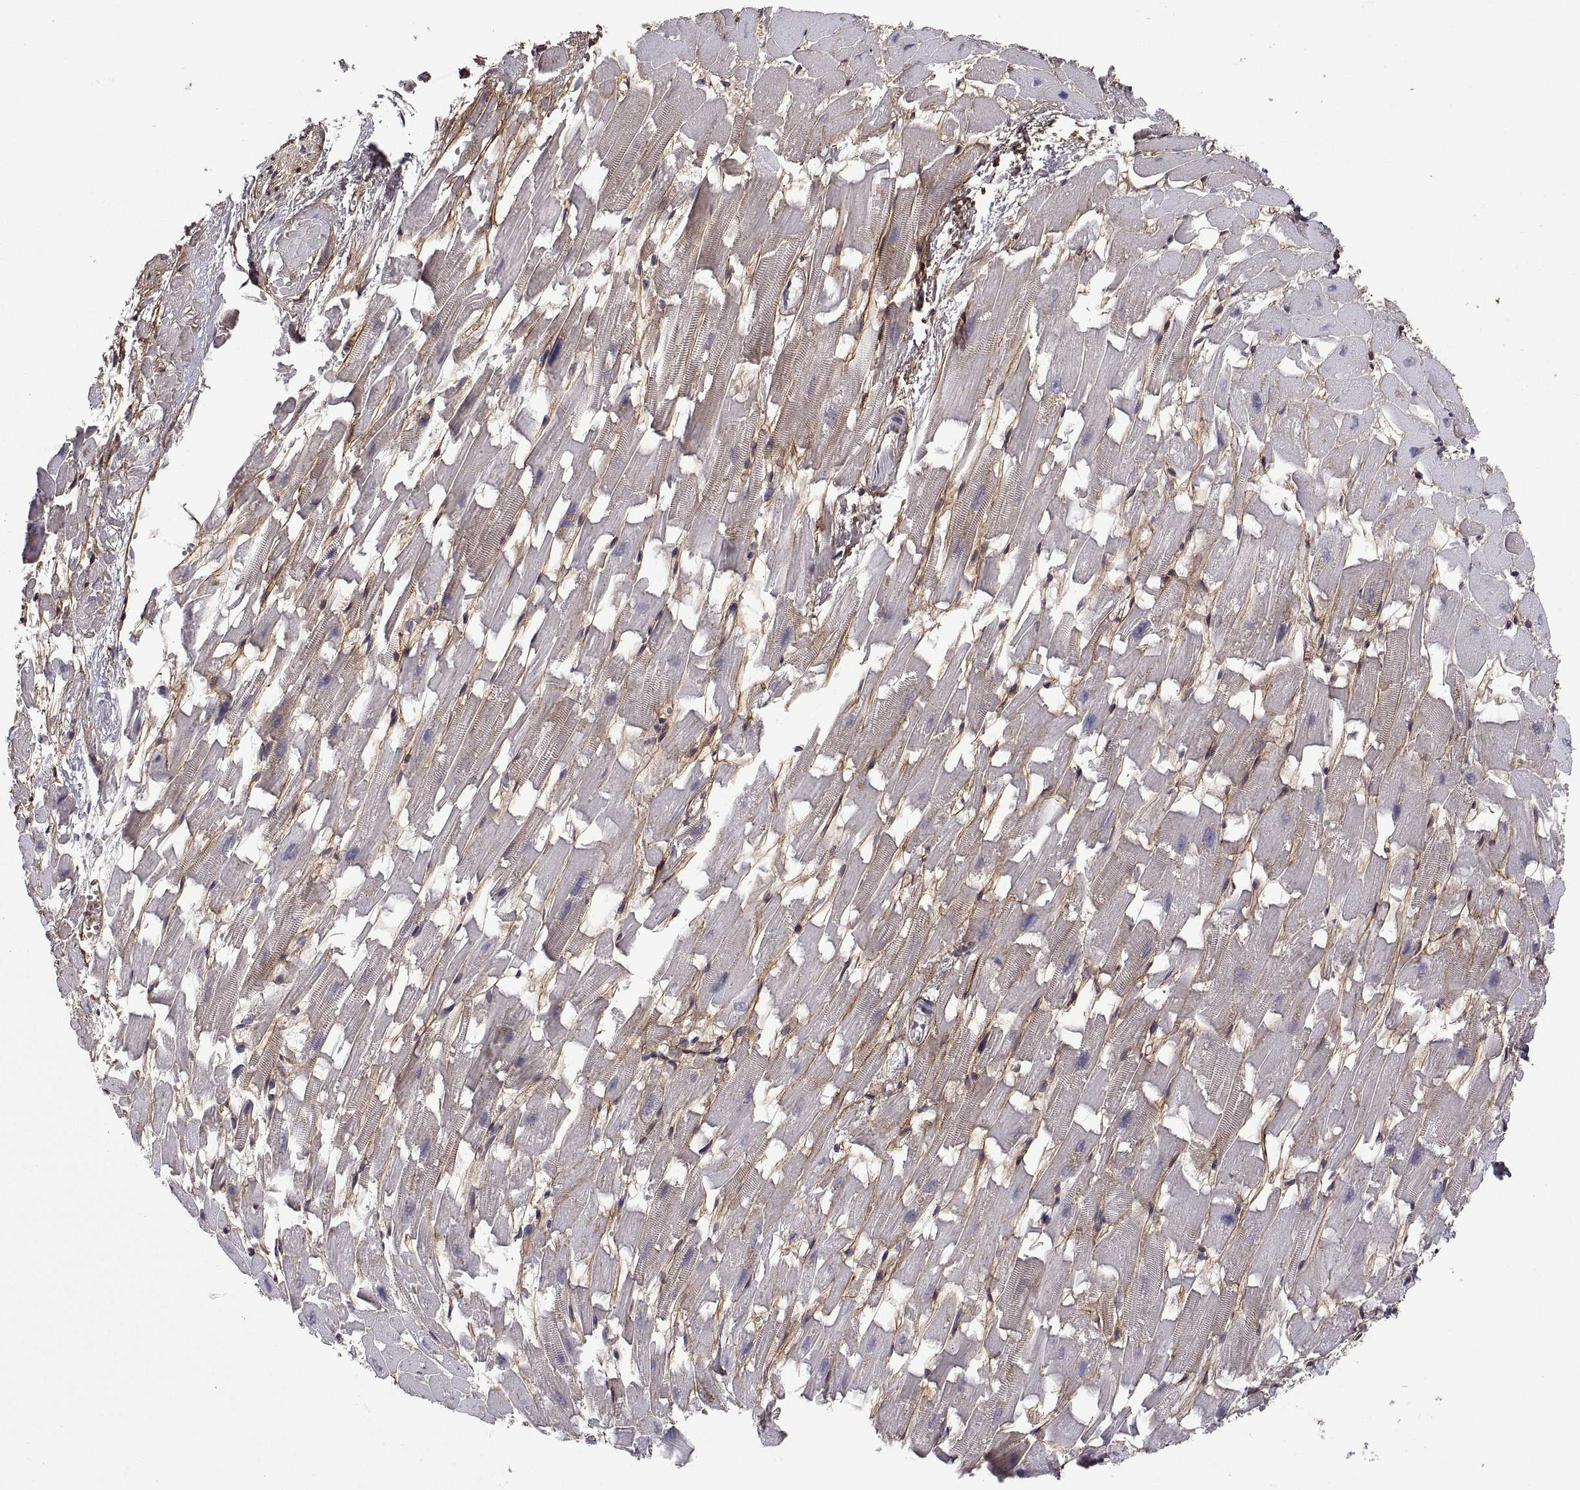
{"staining": {"intensity": "weak", "quantity": "<25%", "location": "cytoplasmic/membranous,nuclear"}, "tissue": "heart muscle", "cell_type": "Cardiomyocytes", "image_type": "normal", "snomed": [{"axis": "morphology", "description": "Normal tissue, NOS"}, {"axis": "topography", "description": "Heart"}], "caption": "Immunohistochemistry of benign heart muscle displays no staining in cardiomyocytes. (Brightfield microscopy of DAB immunohistochemistry at high magnification).", "gene": "ZNRF2", "patient": {"sex": "female", "age": 64}}